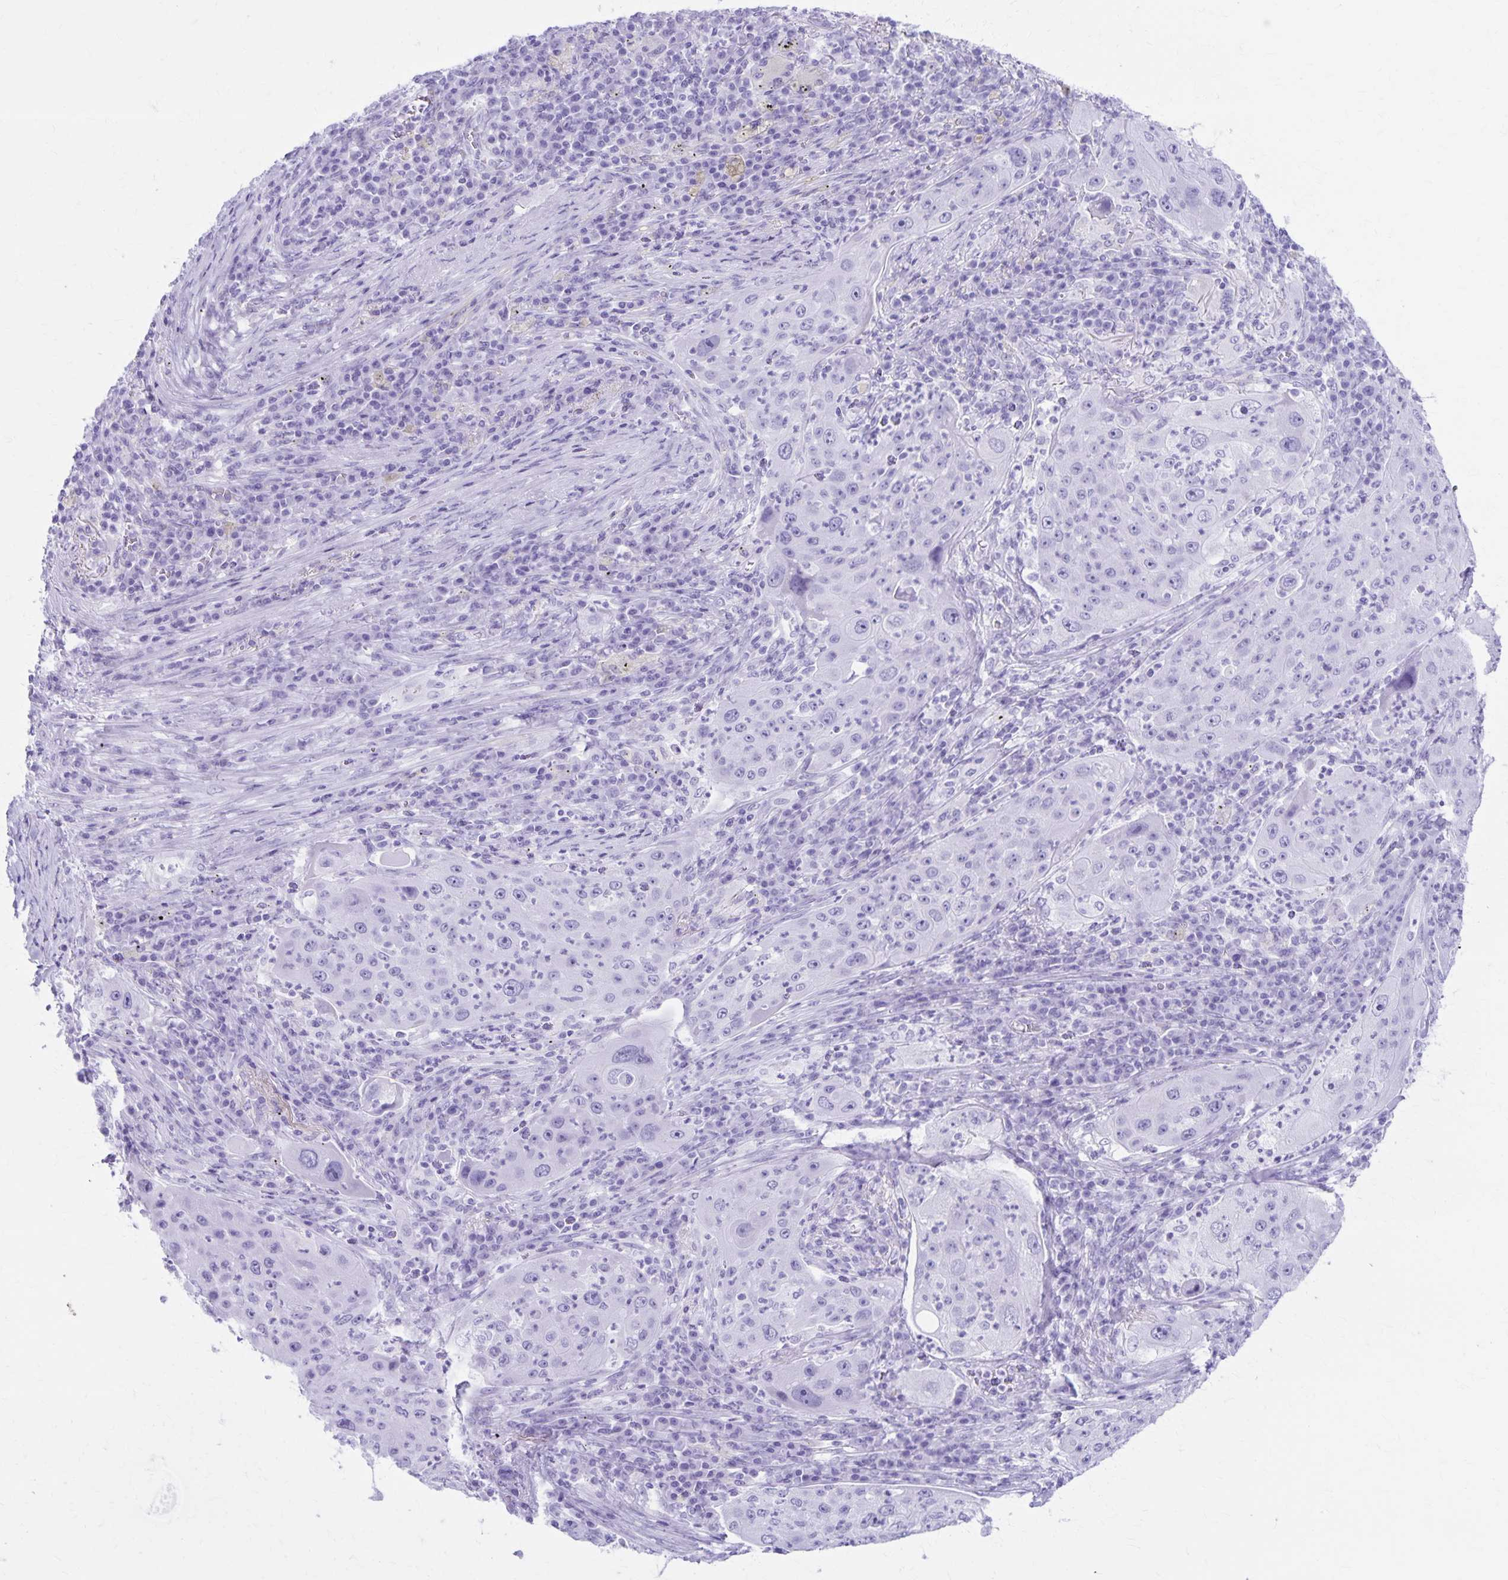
{"staining": {"intensity": "negative", "quantity": "none", "location": "none"}, "tissue": "lung cancer", "cell_type": "Tumor cells", "image_type": "cancer", "snomed": [{"axis": "morphology", "description": "Squamous cell carcinoma, NOS"}, {"axis": "topography", "description": "Lung"}], "caption": "Tumor cells show no significant staining in lung cancer (squamous cell carcinoma). (Immunohistochemistry, brightfield microscopy, high magnification).", "gene": "DEFA5", "patient": {"sex": "female", "age": 59}}